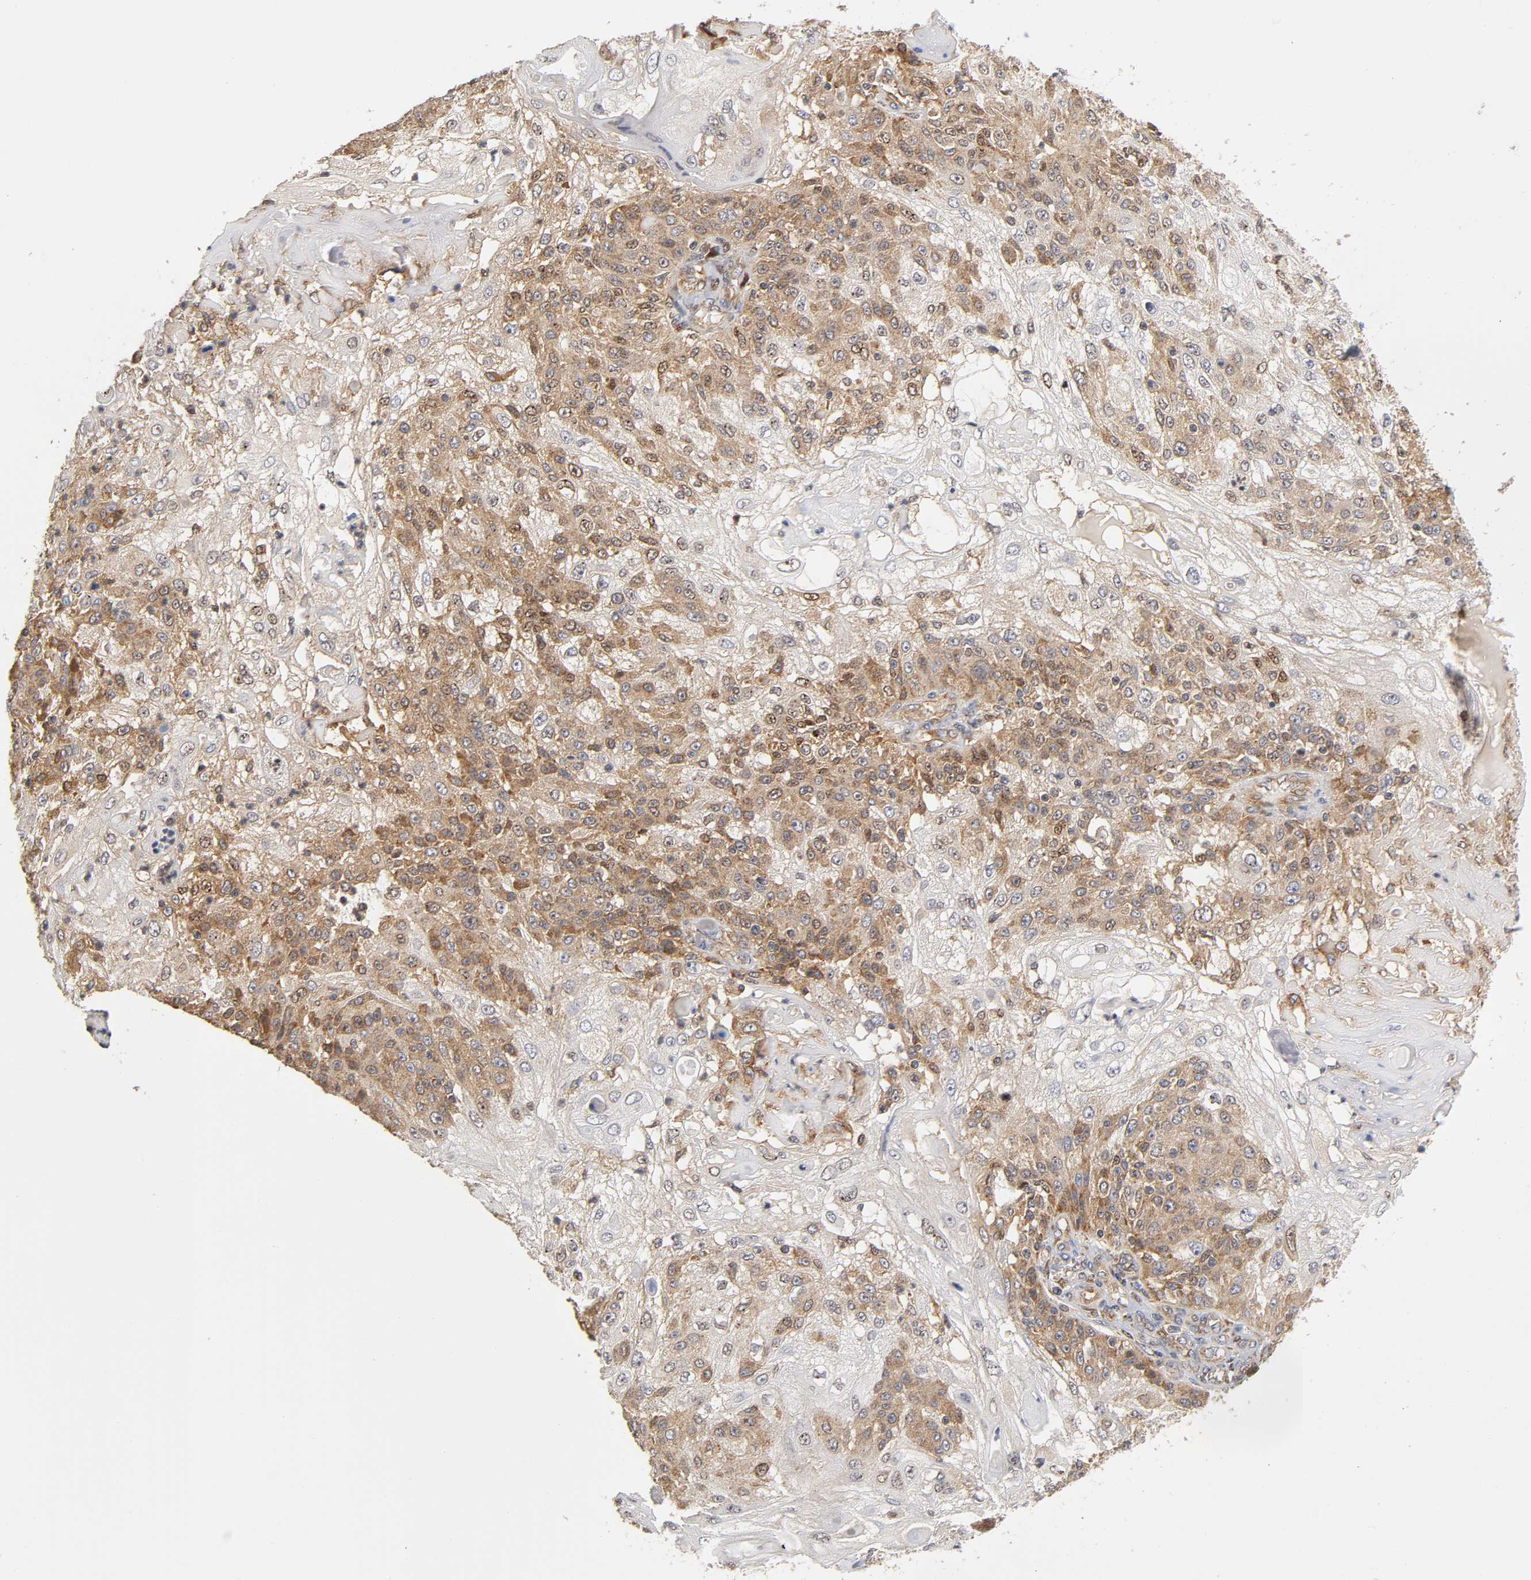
{"staining": {"intensity": "moderate", "quantity": "25%-75%", "location": "cytoplasmic/membranous,nuclear"}, "tissue": "skin cancer", "cell_type": "Tumor cells", "image_type": "cancer", "snomed": [{"axis": "morphology", "description": "Normal tissue, NOS"}, {"axis": "morphology", "description": "Squamous cell carcinoma, NOS"}, {"axis": "topography", "description": "Skin"}], "caption": "IHC (DAB) staining of squamous cell carcinoma (skin) displays moderate cytoplasmic/membranous and nuclear protein positivity in about 25%-75% of tumor cells.", "gene": "PAFAH1B1", "patient": {"sex": "female", "age": 83}}